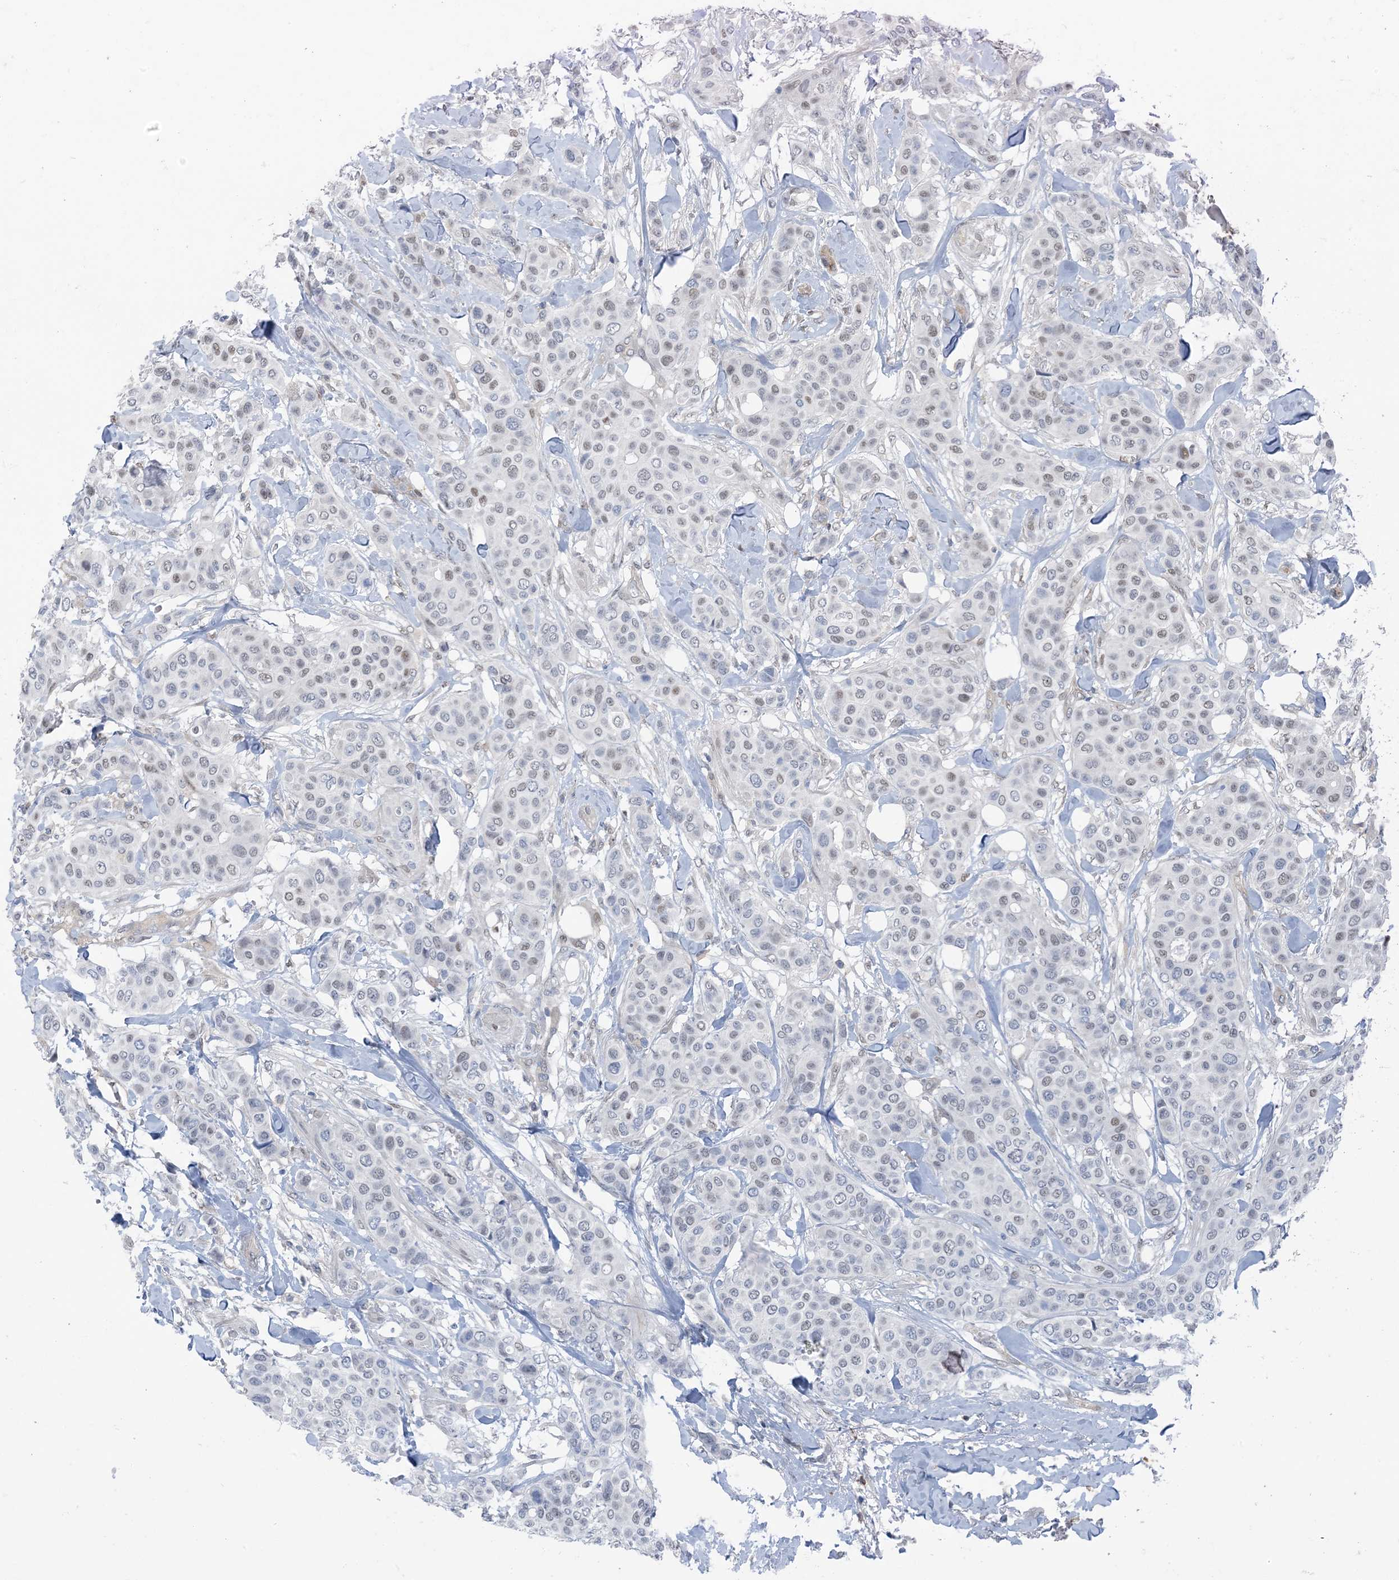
{"staining": {"intensity": "weak", "quantity": "<25%", "location": "nuclear"}, "tissue": "breast cancer", "cell_type": "Tumor cells", "image_type": "cancer", "snomed": [{"axis": "morphology", "description": "Lobular carcinoma"}, {"axis": "topography", "description": "Breast"}], "caption": "Immunohistochemistry image of neoplastic tissue: human breast cancer stained with DAB (3,3'-diaminobenzidine) displays no significant protein staining in tumor cells. (IHC, brightfield microscopy, high magnification).", "gene": "ZC3H12A", "patient": {"sex": "female", "age": 51}}